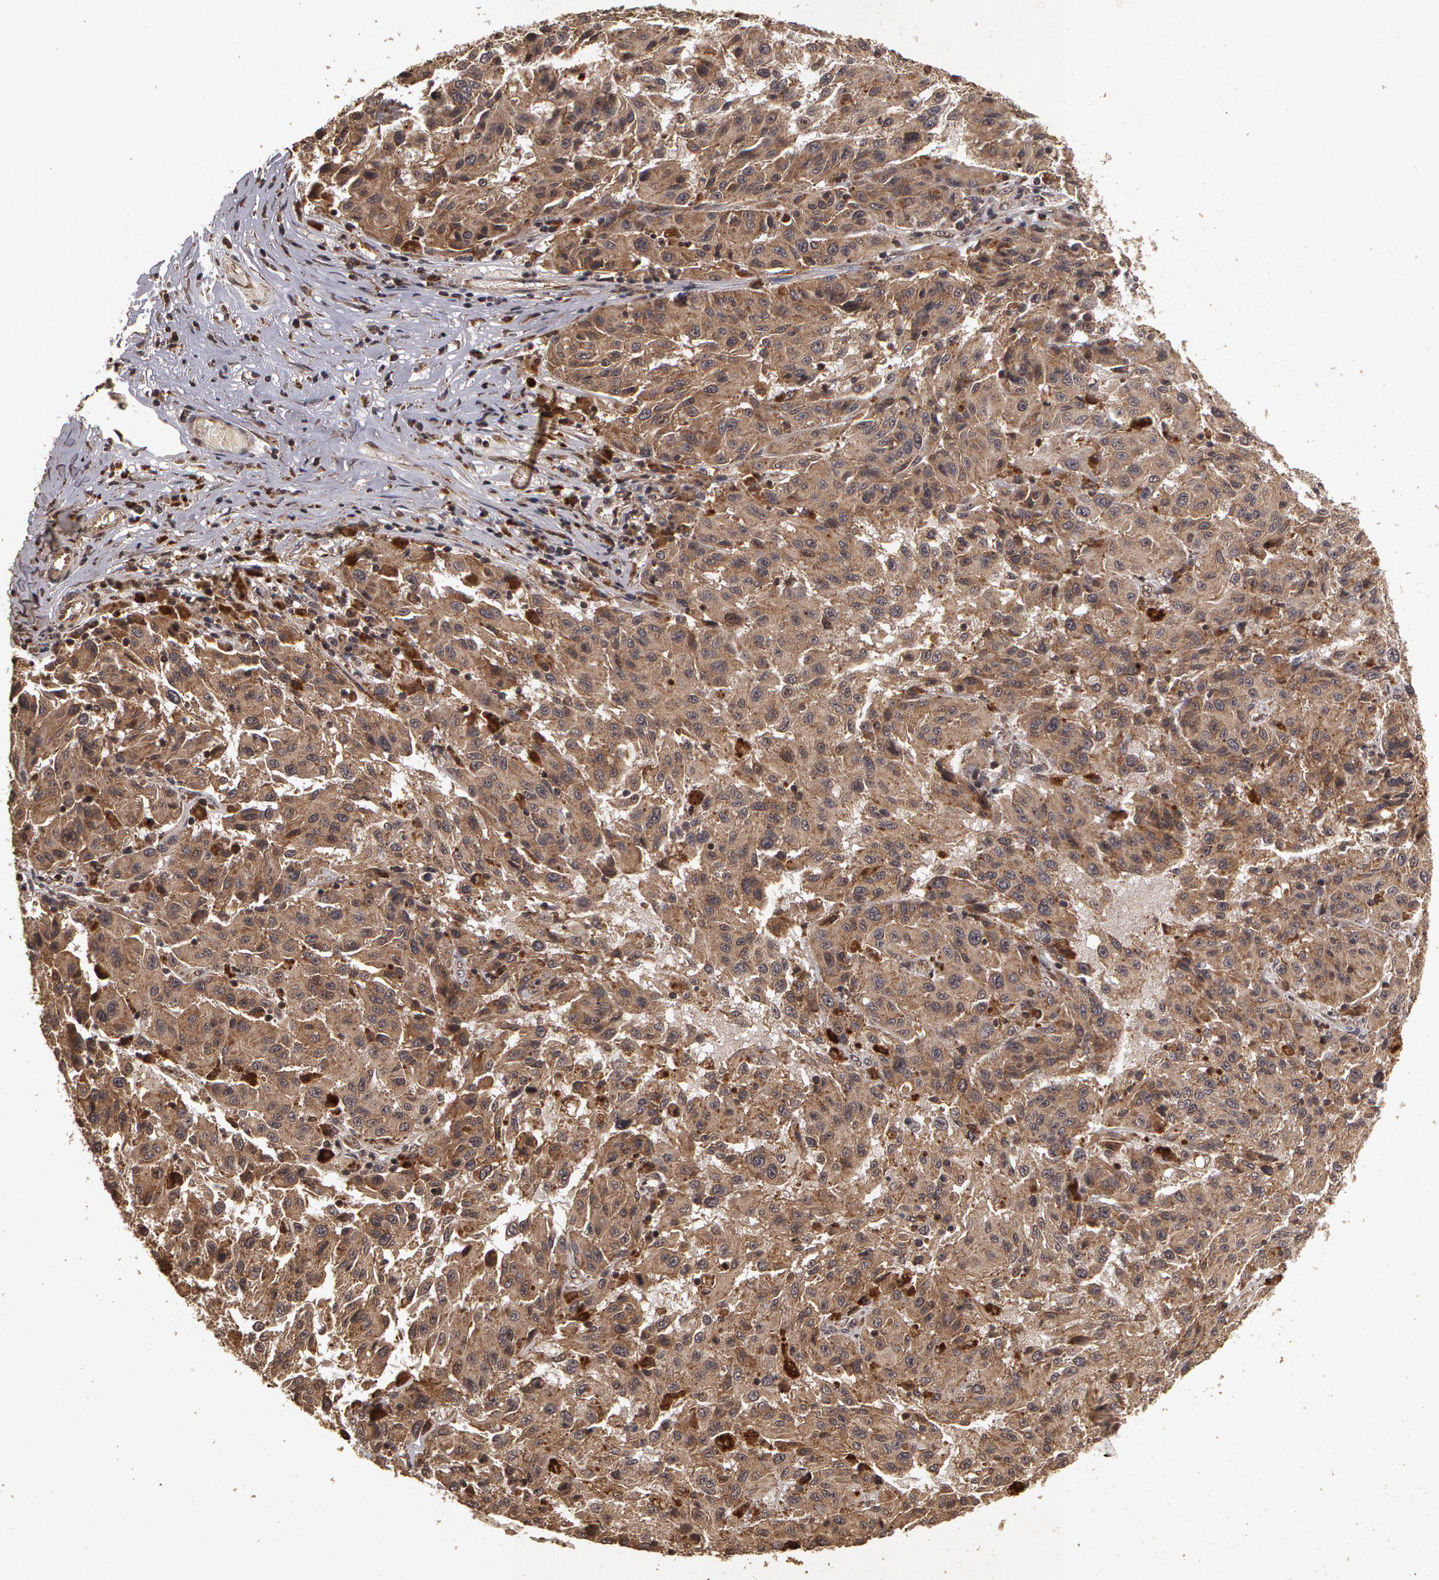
{"staining": {"intensity": "moderate", "quantity": ">75%", "location": "cytoplasmic/membranous"}, "tissue": "melanoma", "cell_type": "Tumor cells", "image_type": "cancer", "snomed": [{"axis": "morphology", "description": "Malignant melanoma, NOS"}, {"axis": "topography", "description": "Skin"}], "caption": "Moderate cytoplasmic/membranous positivity for a protein is appreciated in approximately >75% of tumor cells of malignant melanoma using IHC.", "gene": "CALR", "patient": {"sex": "female", "age": 77}}